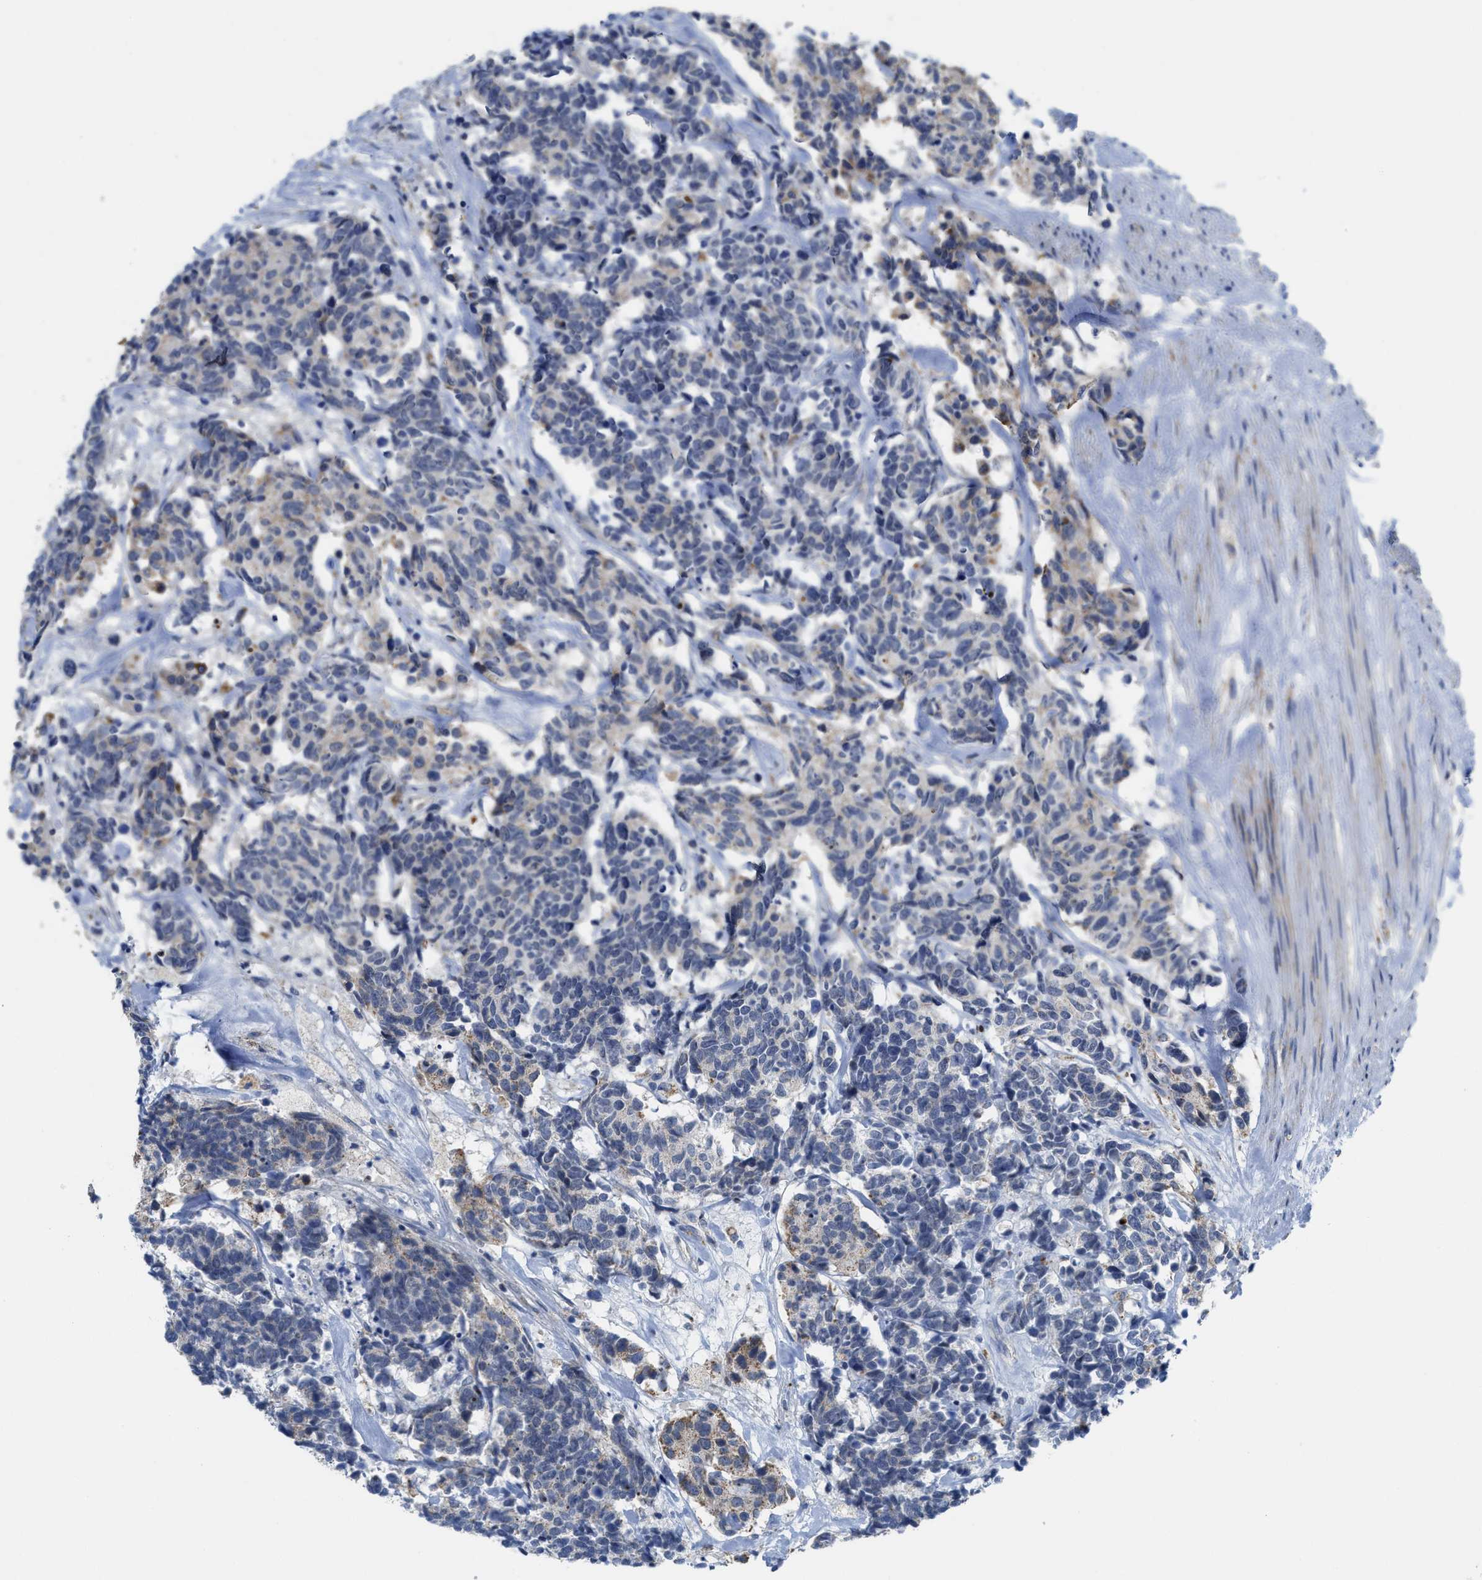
{"staining": {"intensity": "negative", "quantity": "none", "location": "none"}, "tissue": "carcinoid", "cell_type": "Tumor cells", "image_type": "cancer", "snomed": [{"axis": "morphology", "description": "Carcinoma, NOS"}, {"axis": "morphology", "description": "Carcinoid, malignant, NOS"}, {"axis": "topography", "description": "Urinary bladder"}], "caption": "A histopathology image of human carcinoma is negative for staining in tumor cells.", "gene": "GATD3", "patient": {"sex": "male", "age": 57}}